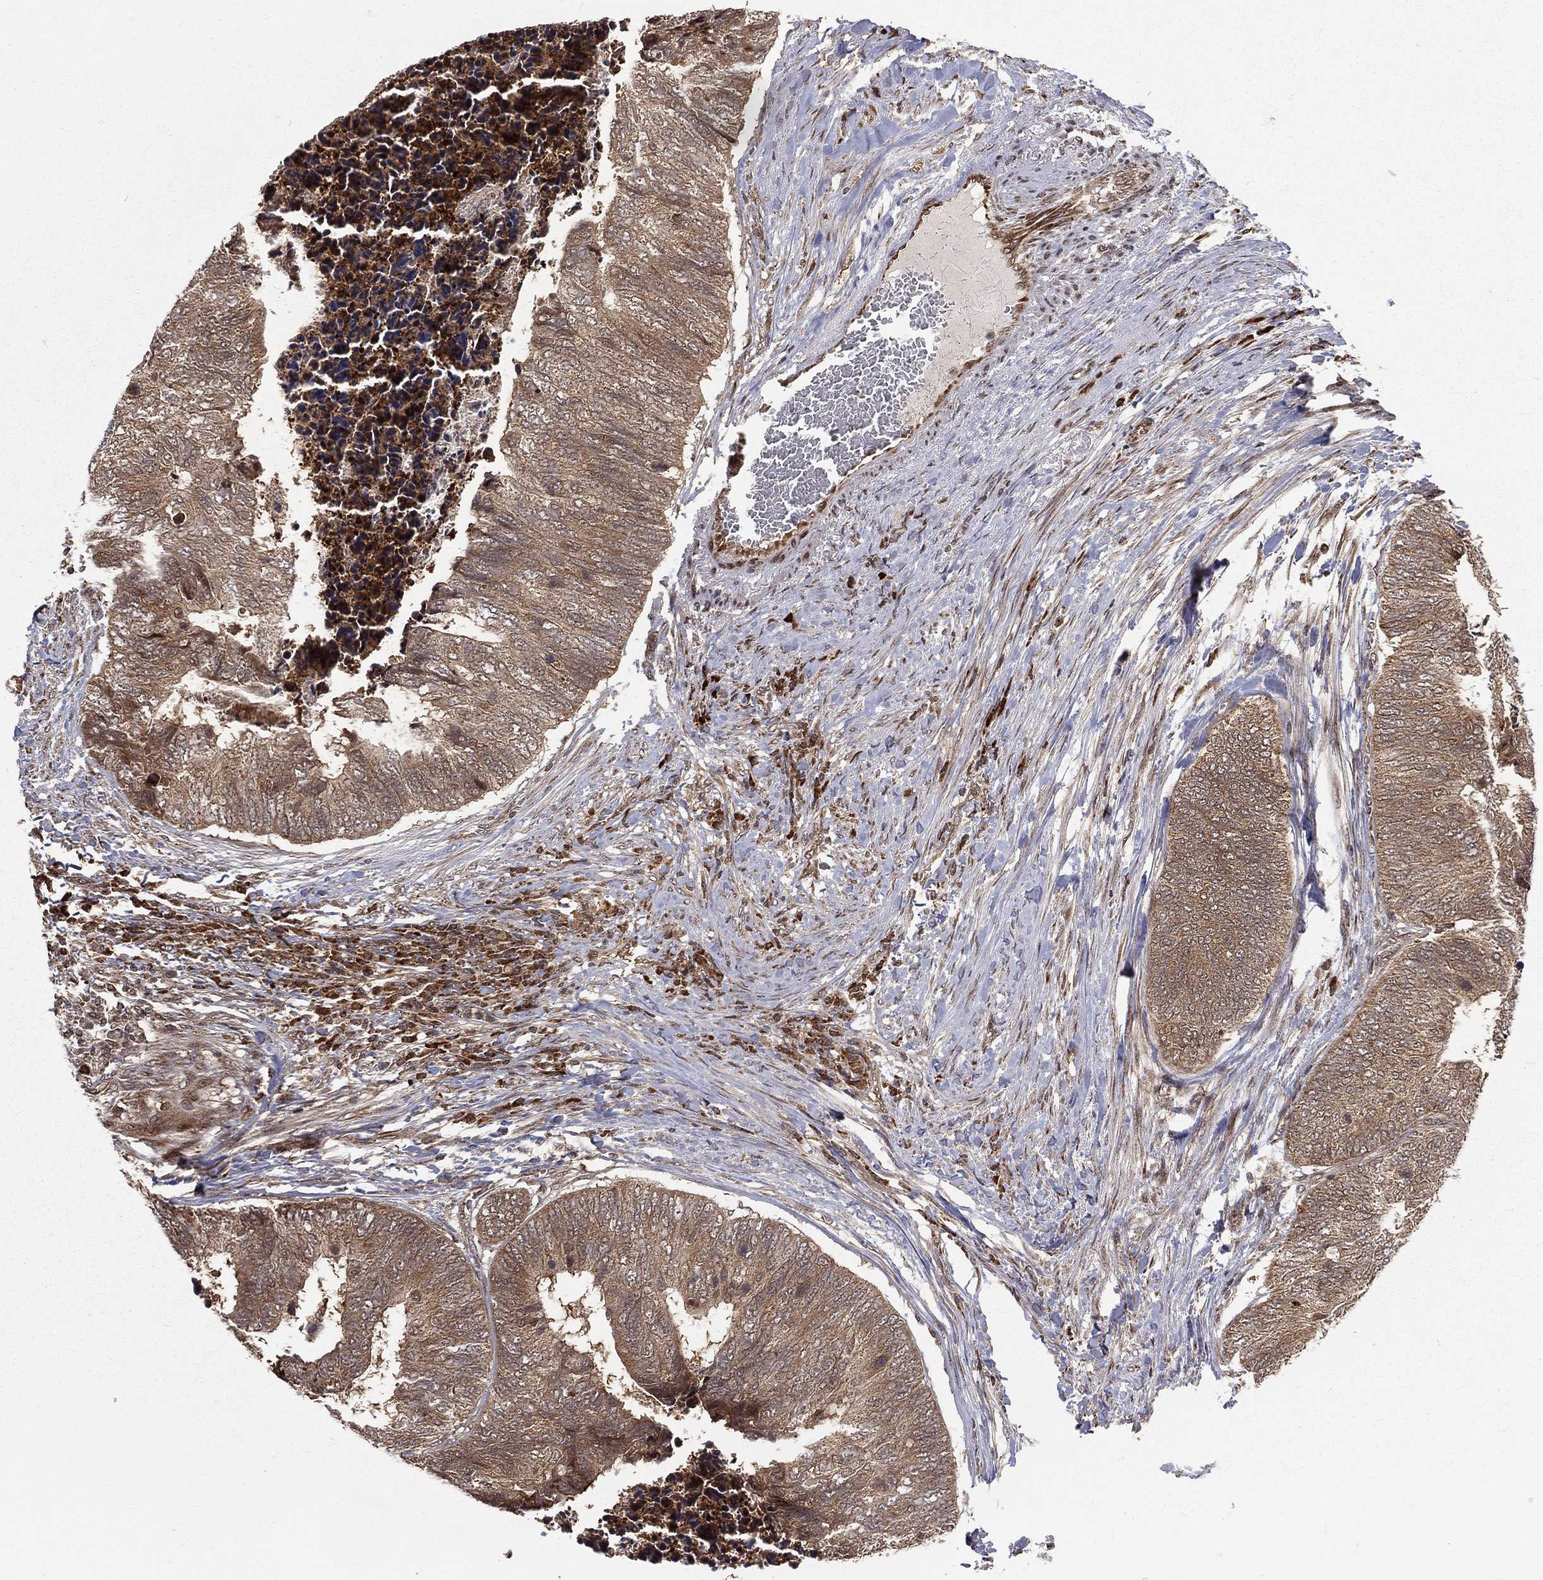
{"staining": {"intensity": "moderate", "quantity": ">75%", "location": "cytoplasmic/membranous"}, "tissue": "colorectal cancer", "cell_type": "Tumor cells", "image_type": "cancer", "snomed": [{"axis": "morphology", "description": "Adenocarcinoma, NOS"}, {"axis": "topography", "description": "Colon"}], "caption": "Moderate cytoplasmic/membranous staining for a protein is identified in about >75% of tumor cells of colorectal cancer using immunohistochemistry.", "gene": "MDM2", "patient": {"sex": "female", "age": 67}}